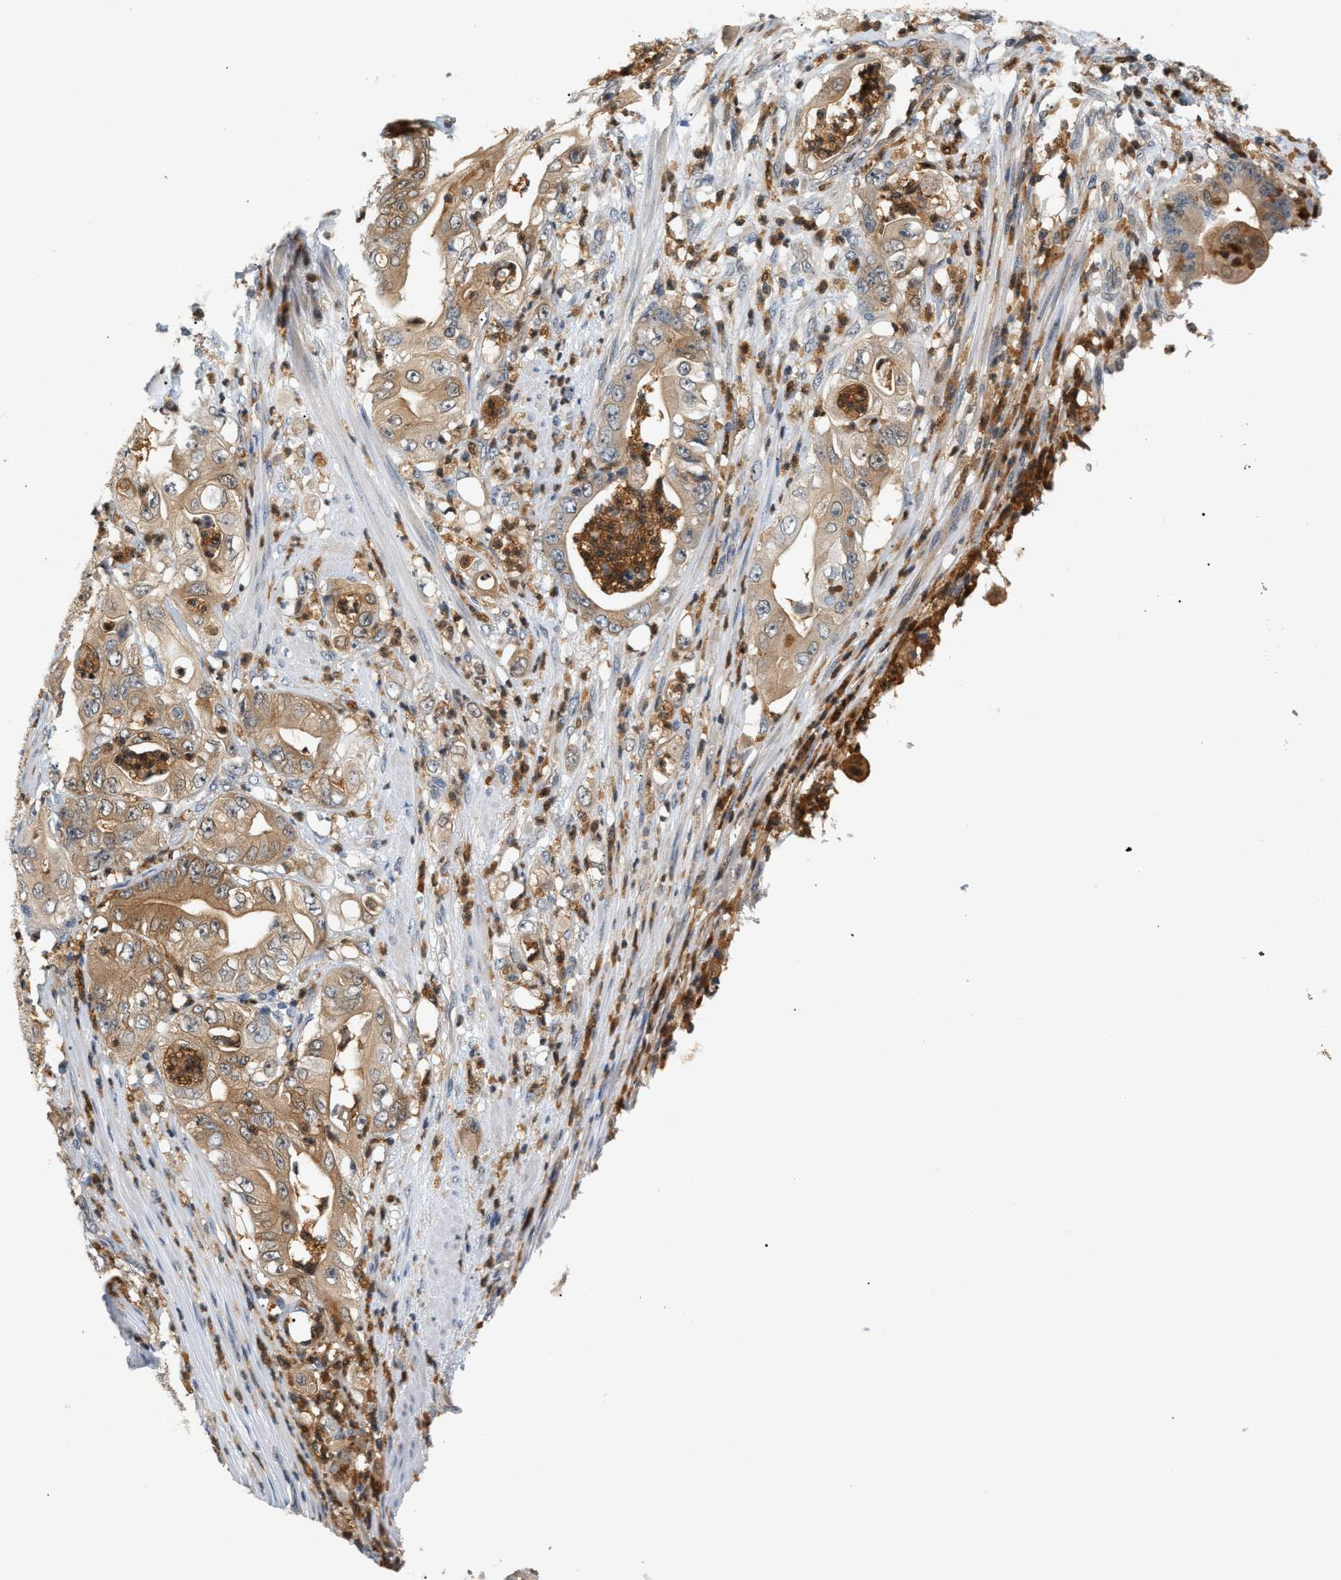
{"staining": {"intensity": "weak", "quantity": ">75%", "location": "cytoplasmic/membranous"}, "tissue": "stomach cancer", "cell_type": "Tumor cells", "image_type": "cancer", "snomed": [{"axis": "morphology", "description": "Adenocarcinoma, NOS"}, {"axis": "topography", "description": "Stomach"}], "caption": "Brown immunohistochemical staining in stomach adenocarcinoma exhibits weak cytoplasmic/membranous expression in about >75% of tumor cells.", "gene": "PYCARD", "patient": {"sex": "female", "age": 73}}